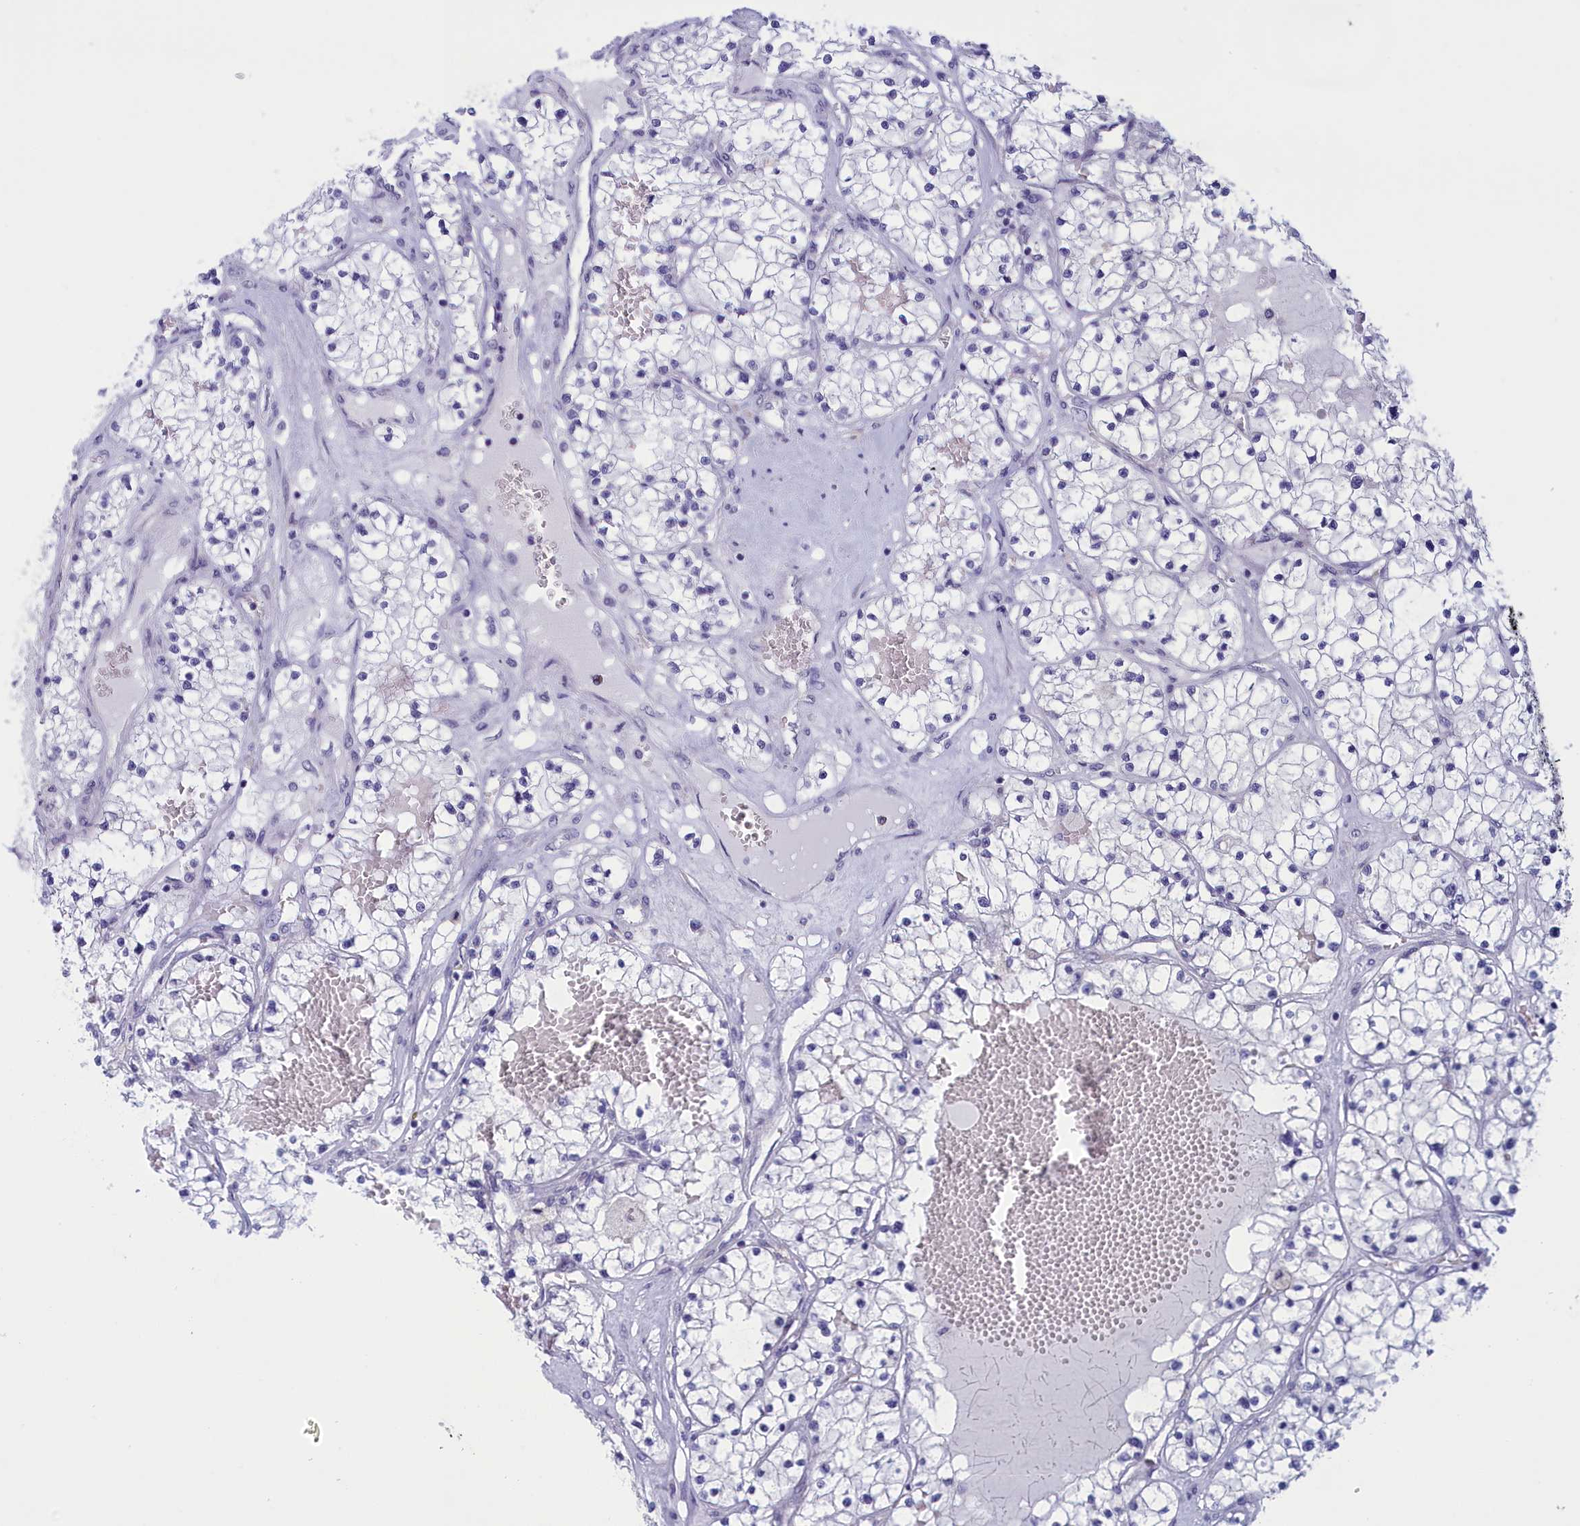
{"staining": {"intensity": "negative", "quantity": "none", "location": "none"}, "tissue": "renal cancer", "cell_type": "Tumor cells", "image_type": "cancer", "snomed": [{"axis": "morphology", "description": "Normal tissue, NOS"}, {"axis": "morphology", "description": "Adenocarcinoma, NOS"}, {"axis": "topography", "description": "Kidney"}], "caption": "DAB (3,3'-diaminobenzidine) immunohistochemical staining of adenocarcinoma (renal) shows no significant expression in tumor cells.", "gene": "ELOA2", "patient": {"sex": "male", "age": 68}}